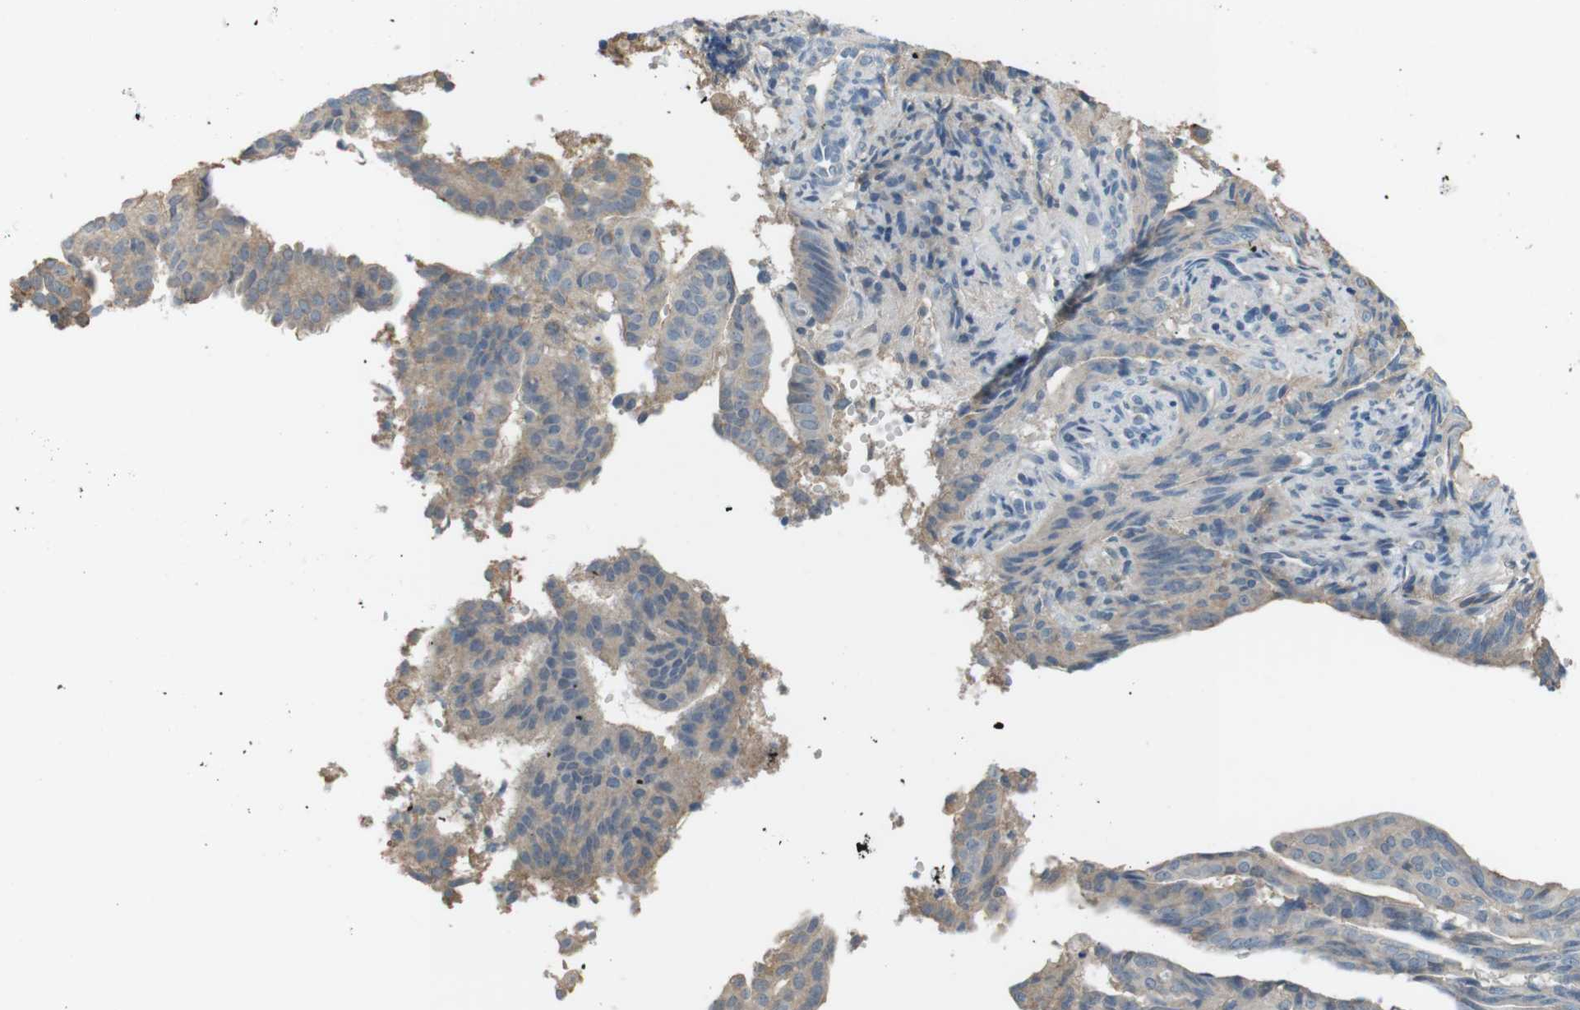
{"staining": {"intensity": "weak", "quantity": "25%-75%", "location": "cytoplasmic/membranous"}, "tissue": "endometrial cancer", "cell_type": "Tumor cells", "image_type": "cancer", "snomed": [{"axis": "morphology", "description": "Adenocarcinoma, NOS"}, {"axis": "topography", "description": "Endometrium"}], "caption": "Immunohistochemical staining of endometrial cancer exhibits low levels of weak cytoplasmic/membranous protein staining in approximately 25%-75% of tumor cells. Using DAB (3,3'-diaminobenzidine) (brown) and hematoxylin (blue) stains, captured at high magnification using brightfield microscopy.", "gene": "RTN3", "patient": {"sex": "female", "age": 58}}